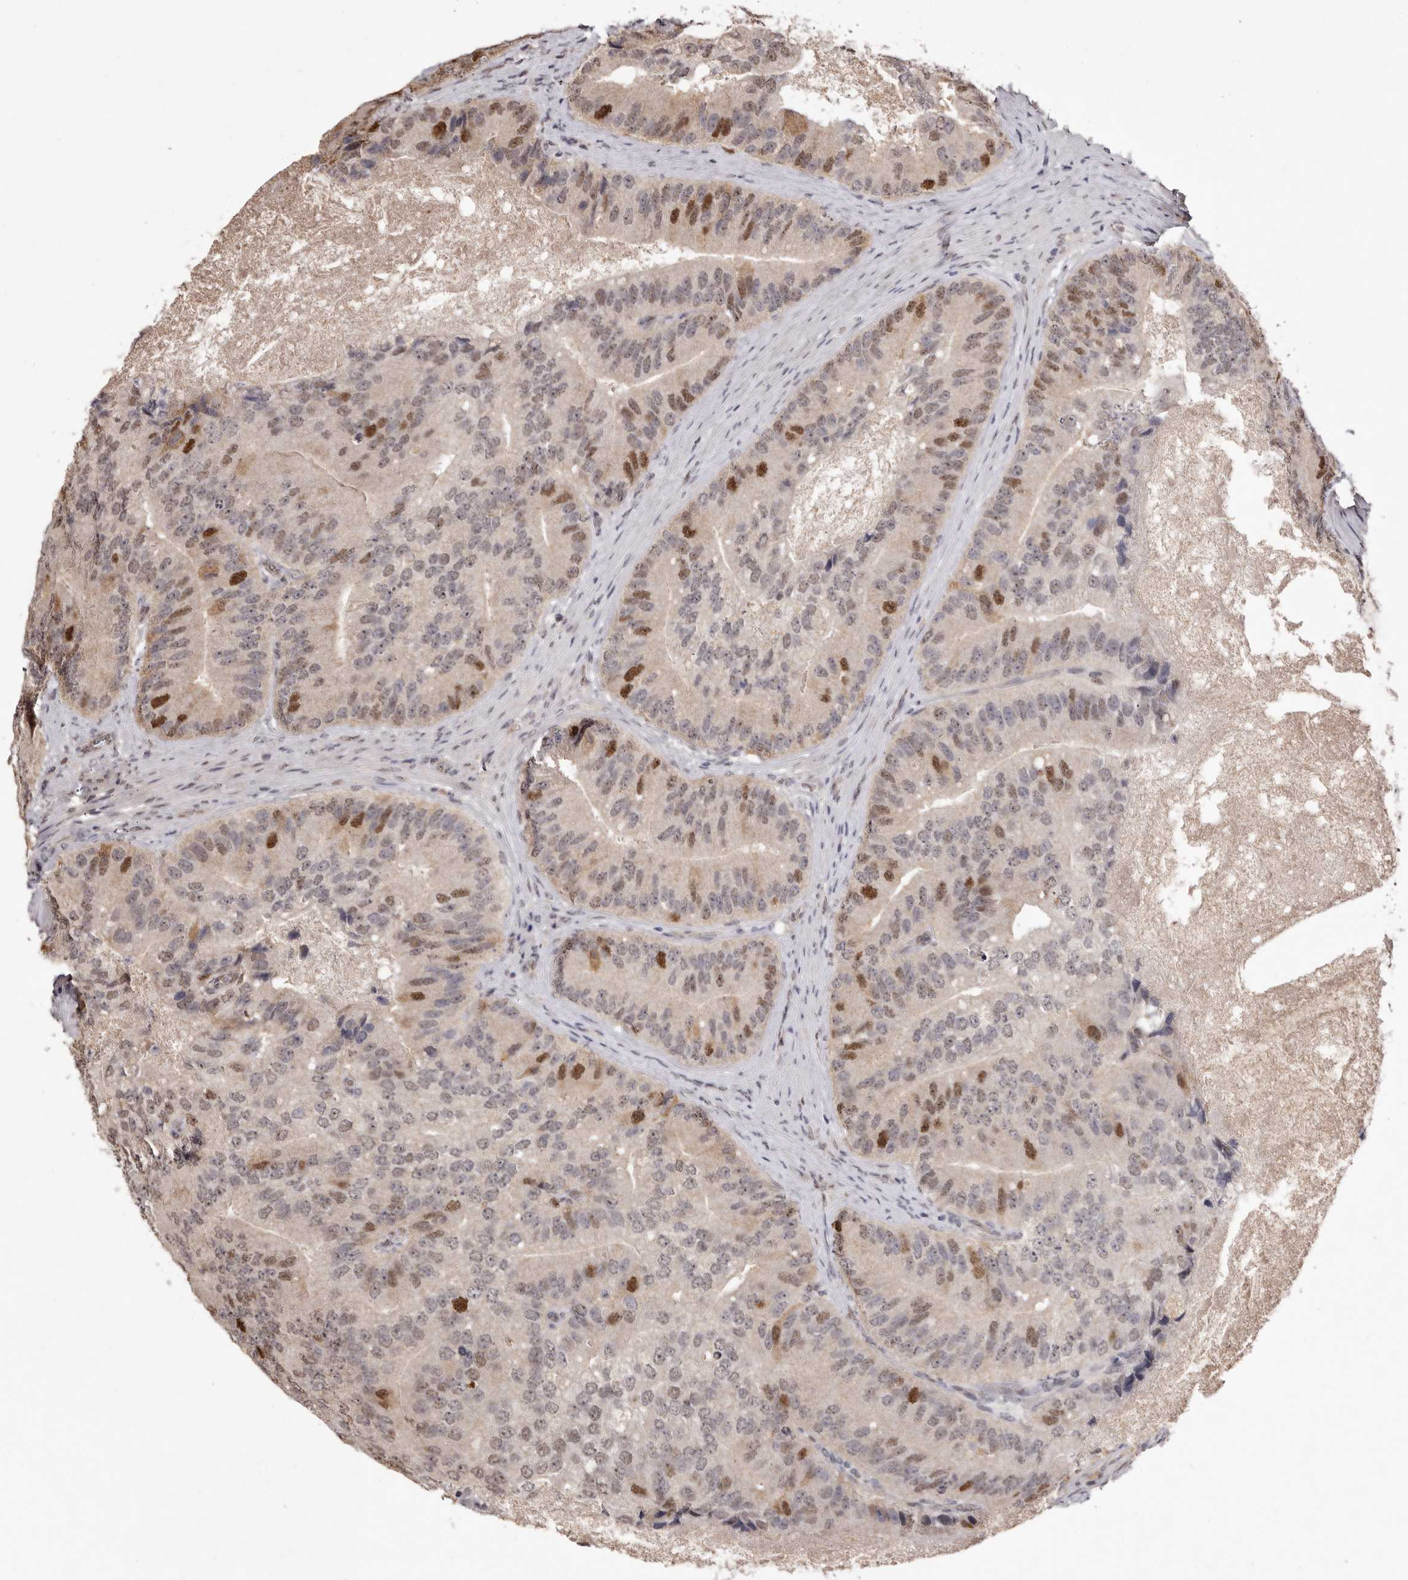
{"staining": {"intensity": "moderate", "quantity": "25%-75%", "location": "nuclear"}, "tissue": "prostate cancer", "cell_type": "Tumor cells", "image_type": "cancer", "snomed": [{"axis": "morphology", "description": "Adenocarcinoma, High grade"}, {"axis": "topography", "description": "Prostate"}], "caption": "There is medium levels of moderate nuclear expression in tumor cells of prostate cancer (high-grade adenocarcinoma), as demonstrated by immunohistochemical staining (brown color).", "gene": "NOTCH1", "patient": {"sex": "male", "age": 70}}